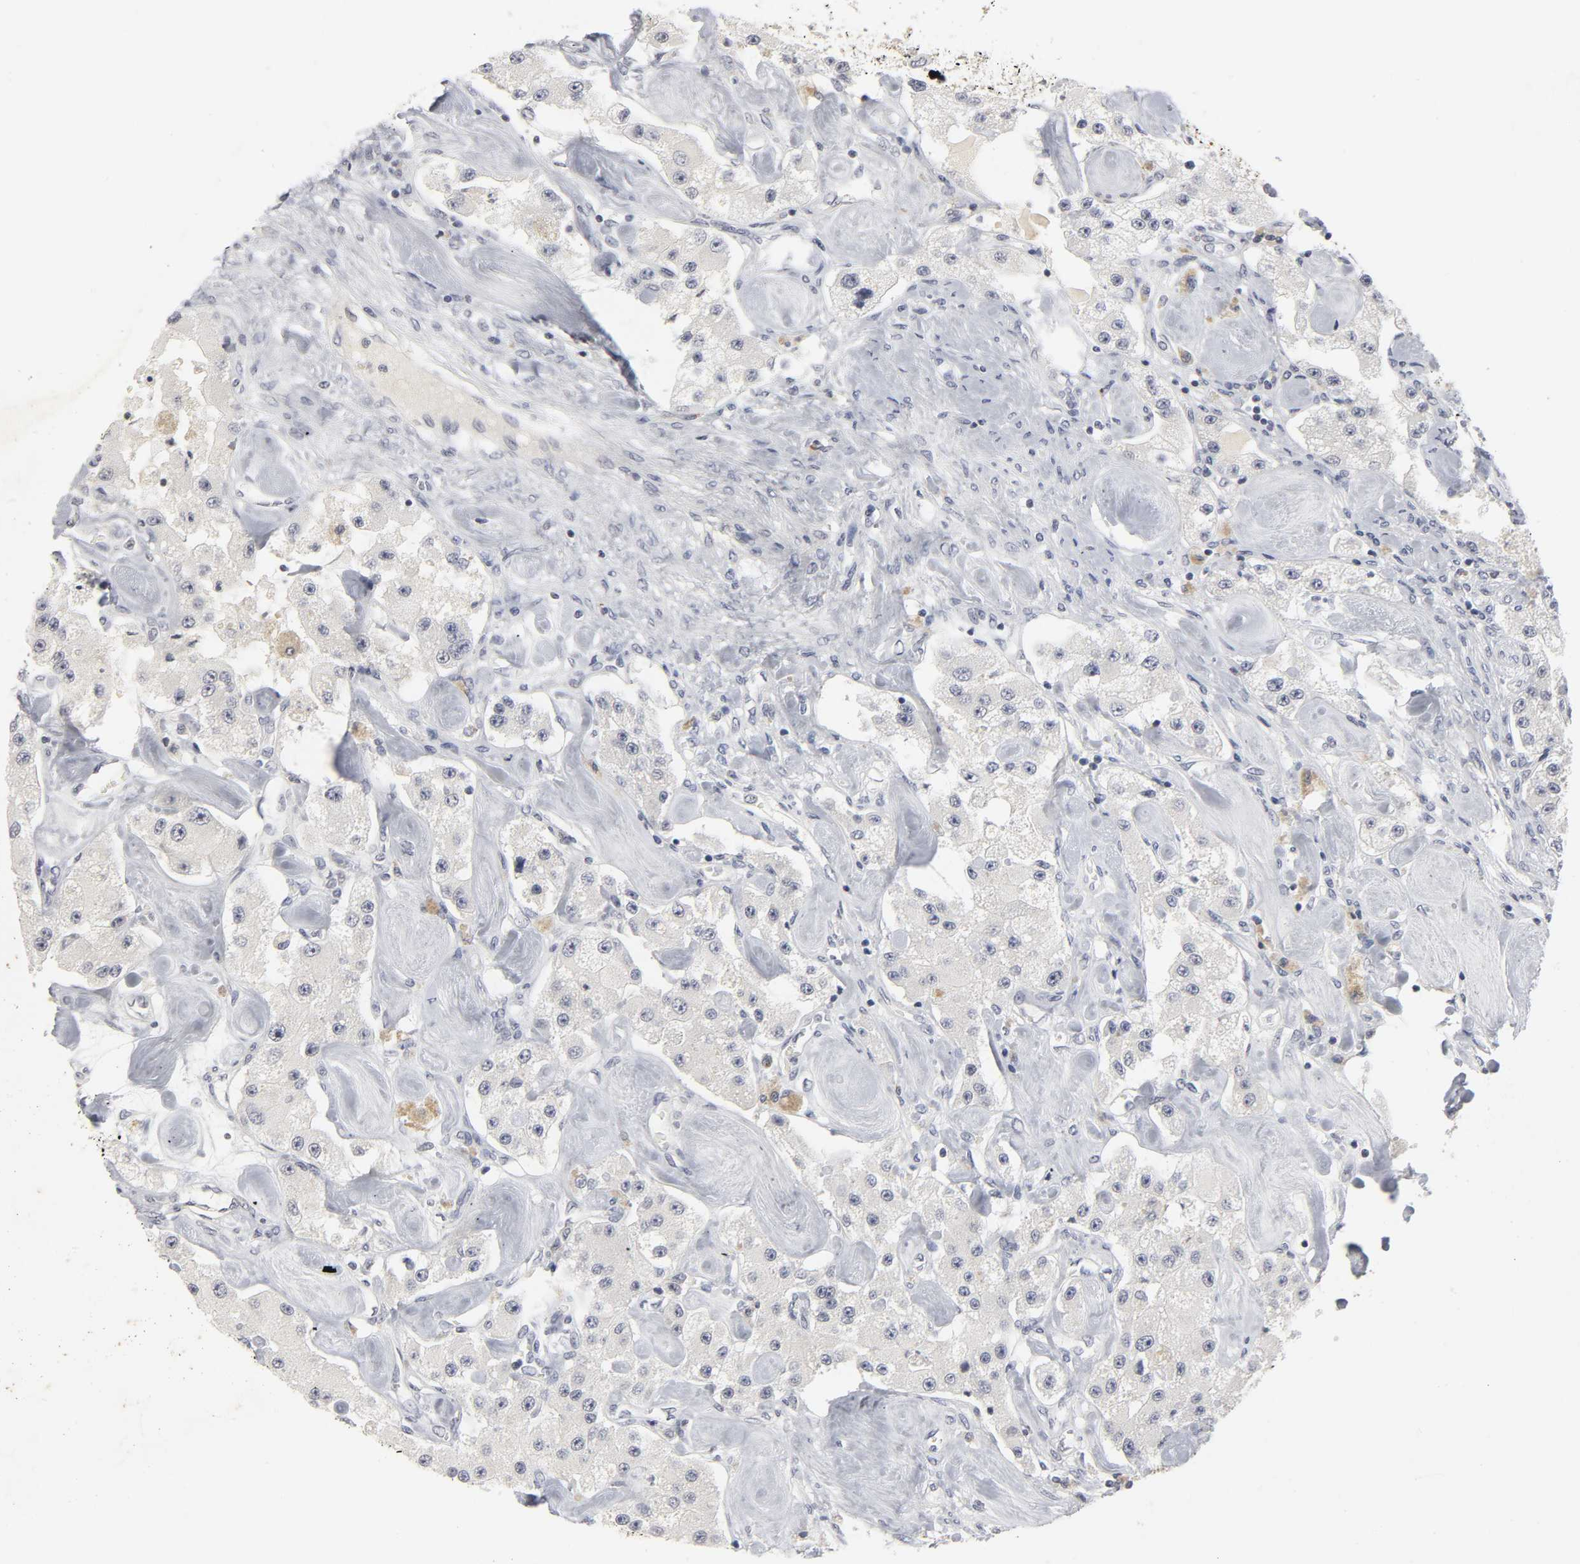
{"staining": {"intensity": "negative", "quantity": "none", "location": "none"}, "tissue": "carcinoid", "cell_type": "Tumor cells", "image_type": "cancer", "snomed": [{"axis": "morphology", "description": "Carcinoid, malignant, NOS"}, {"axis": "topography", "description": "Pancreas"}], "caption": "The IHC photomicrograph has no significant expression in tumor cells of malignant carcinoid tissue. Brightfield microscopy of immunohistochemistry (IHC) stained with DAB (3,3'-diaminobenzidine) (brown) and hematoxylin (blue), captured at high magnification.", "gene": "TCAP", "patient": {"sex": "male", "age": 41}}